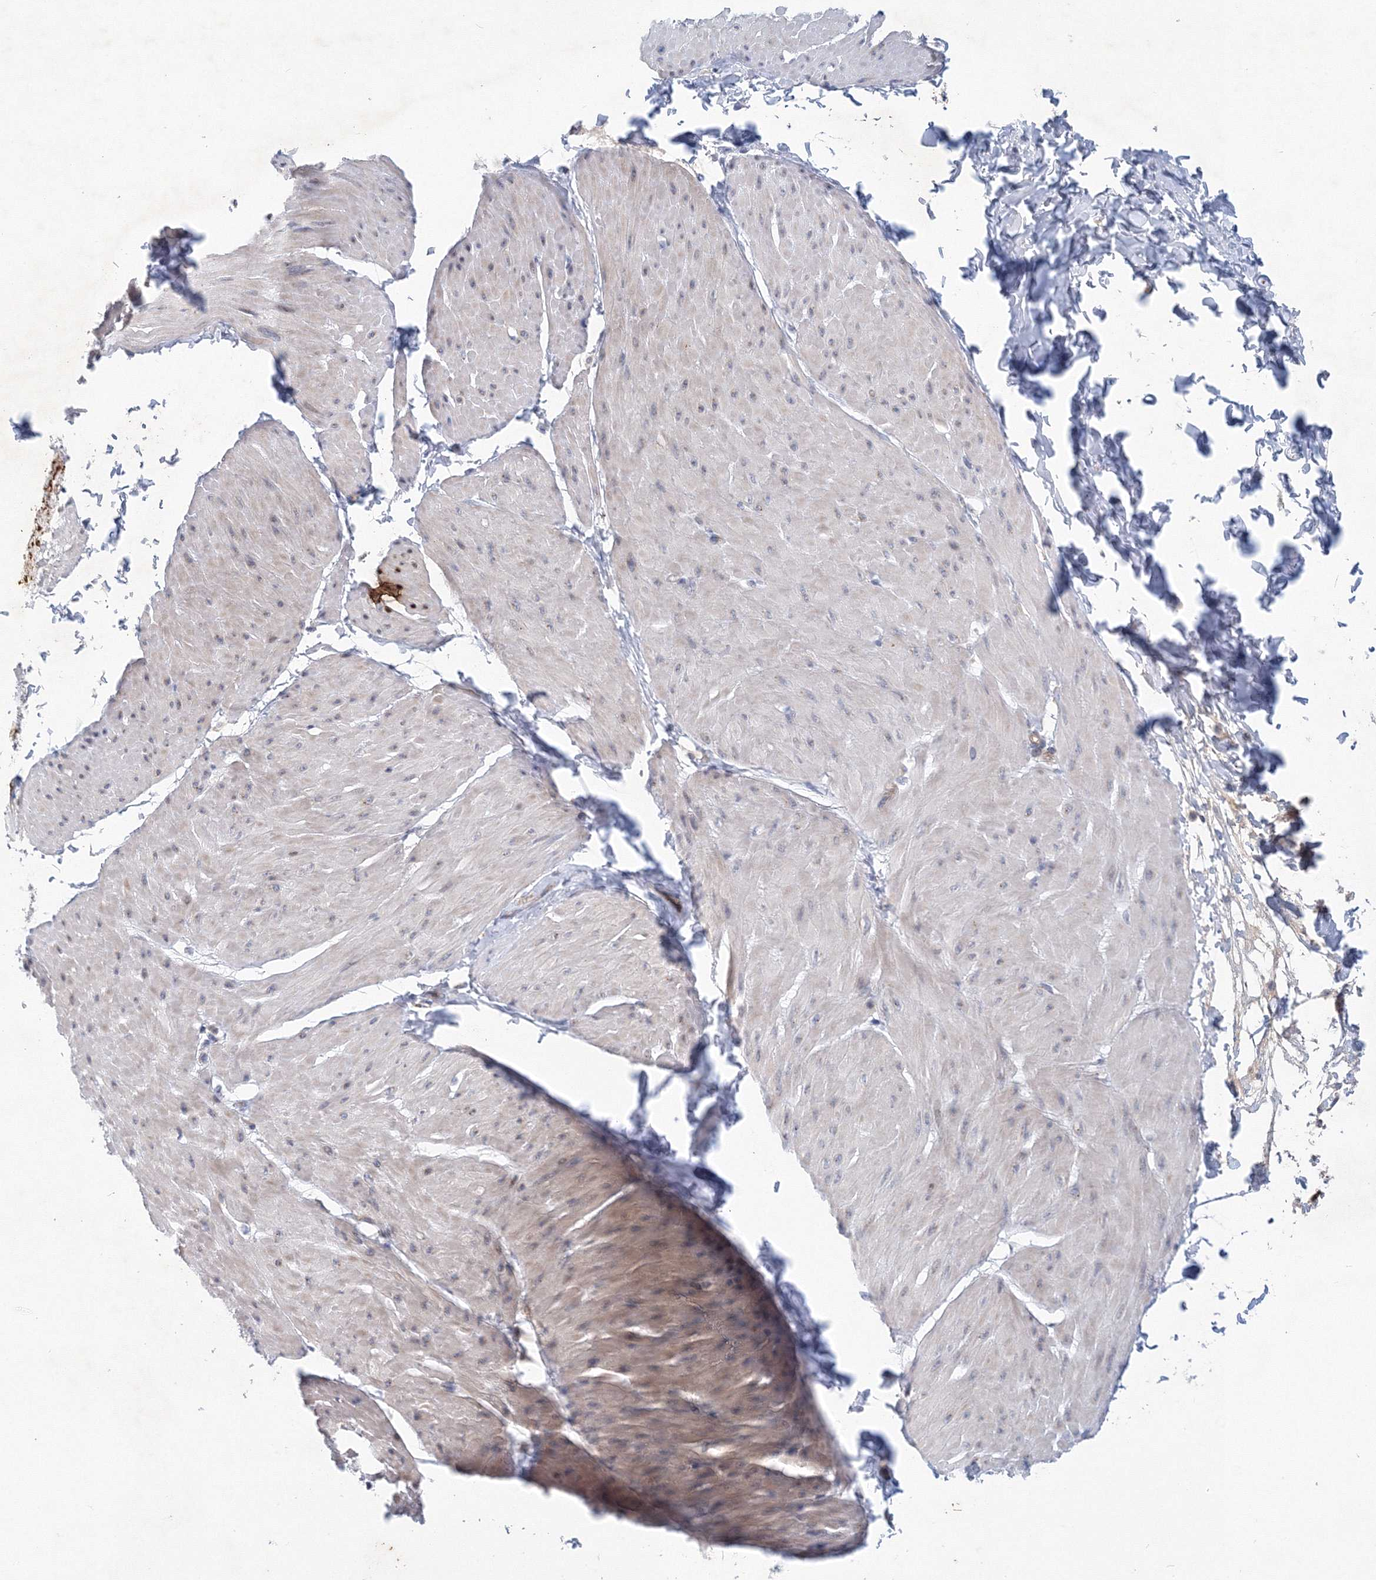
{"staining": {"intensity": "negative", "quantity": "none", "location": "none"}, "tissue": "smooth muscle", "cell_type": "Smooth muscle cells", "image_type": "normal", "snomed": [{"axis": "morphology", "description": "Urothelial carcinoma, High grade"}, {"axis": "topography", "description": "Urinary bladder"}], "caption": "A high-resolution micrograph shows IHC staining of normal smooth muscle, which demonstrates no significant staining in smooth muscle cells.", "gene": "TANC1", "patient": {"sex": "male", "age": 46}}